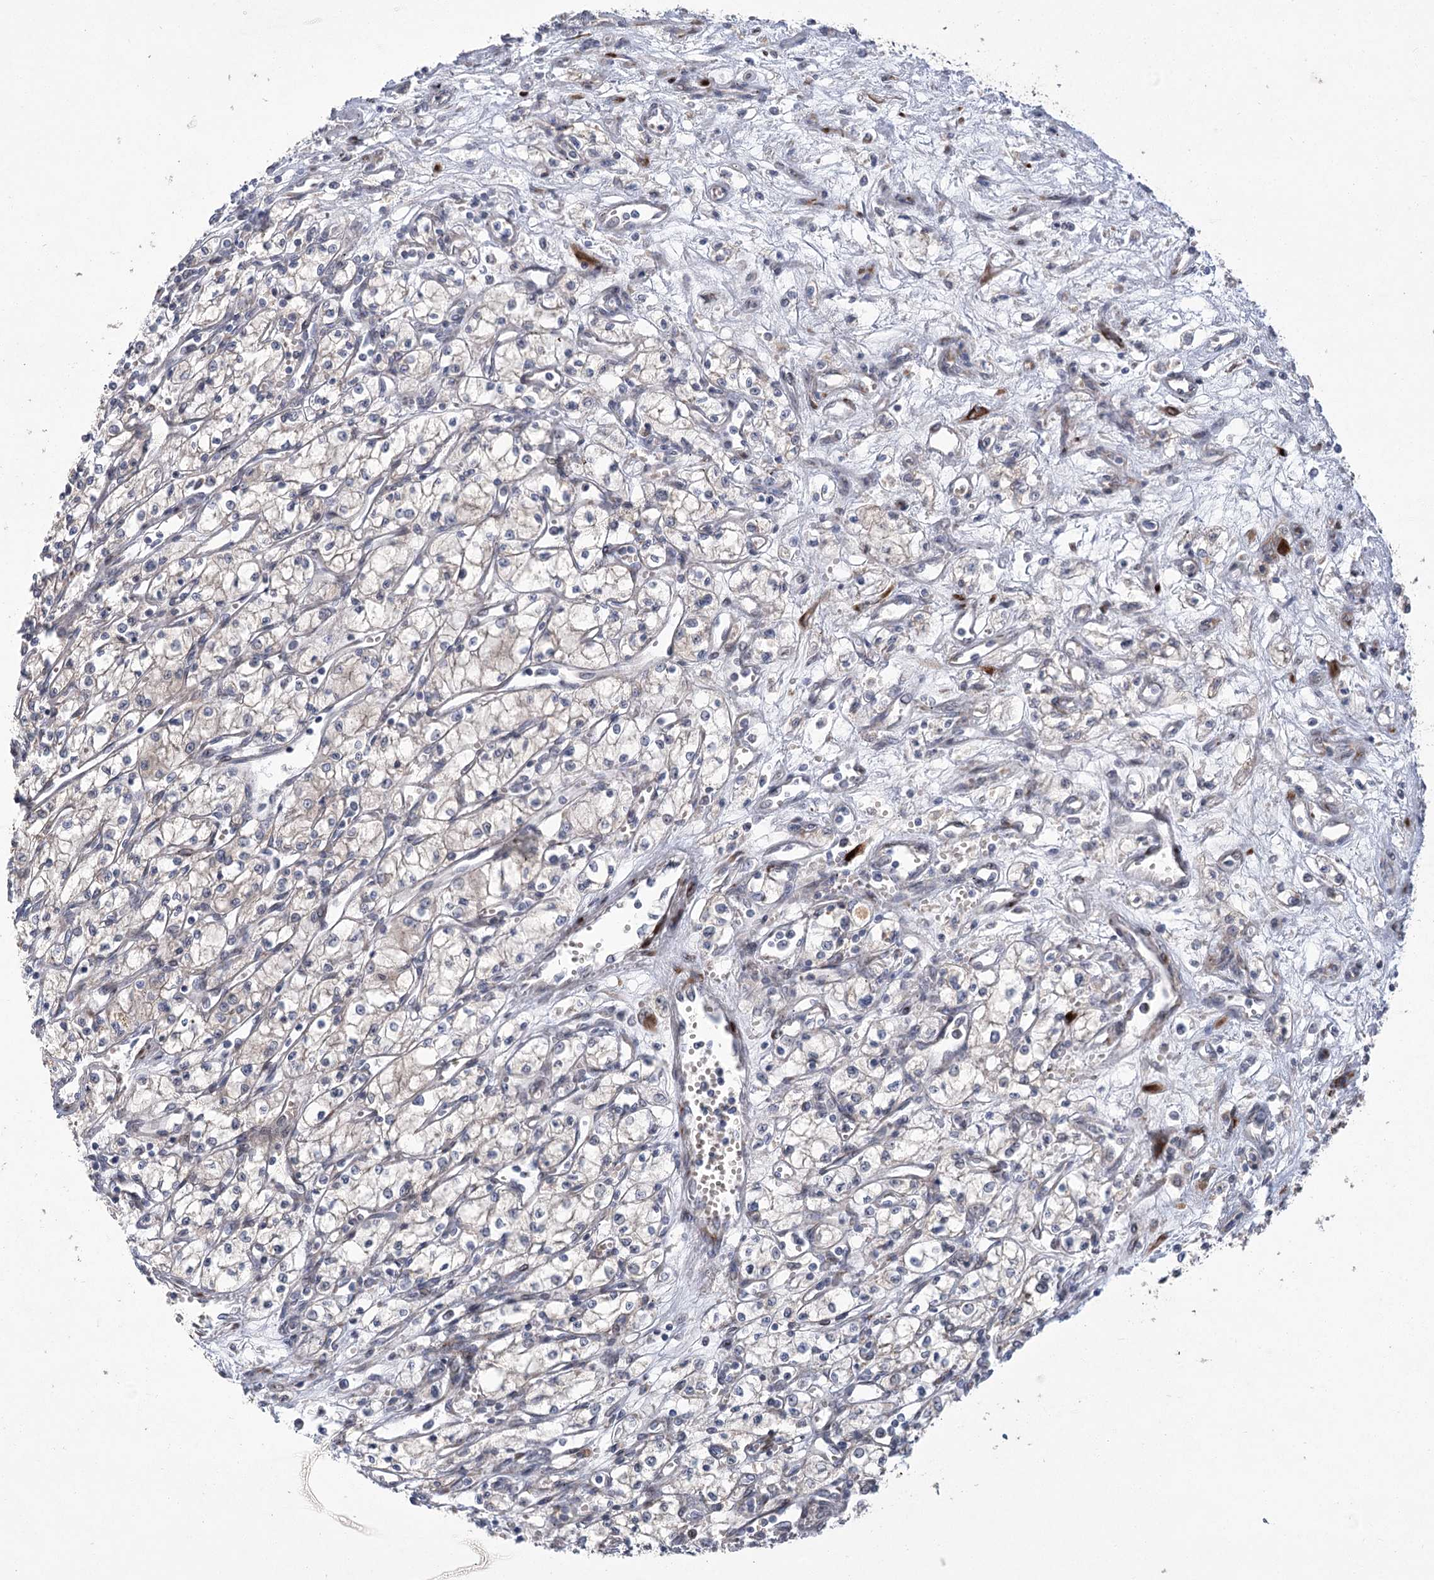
{"staining": {"intensity": "negative", "quantity": "none", "location": "none"}, "tissue": "renal cancer", "cell_type": "Tumor cells", "image_type": "cancer", "snomed": [{"axis": "morphology", "description": "Adenocarcinoma, NOS"}, {"axis": "topography", "description": "Kidney"}], "caption": "Histopathology image shows no significant protein expression in tumor cells of renal cancer (adenocarcinoma).", "gene": "GCNT4", "patient": {"sex": "male", "age": 59}}